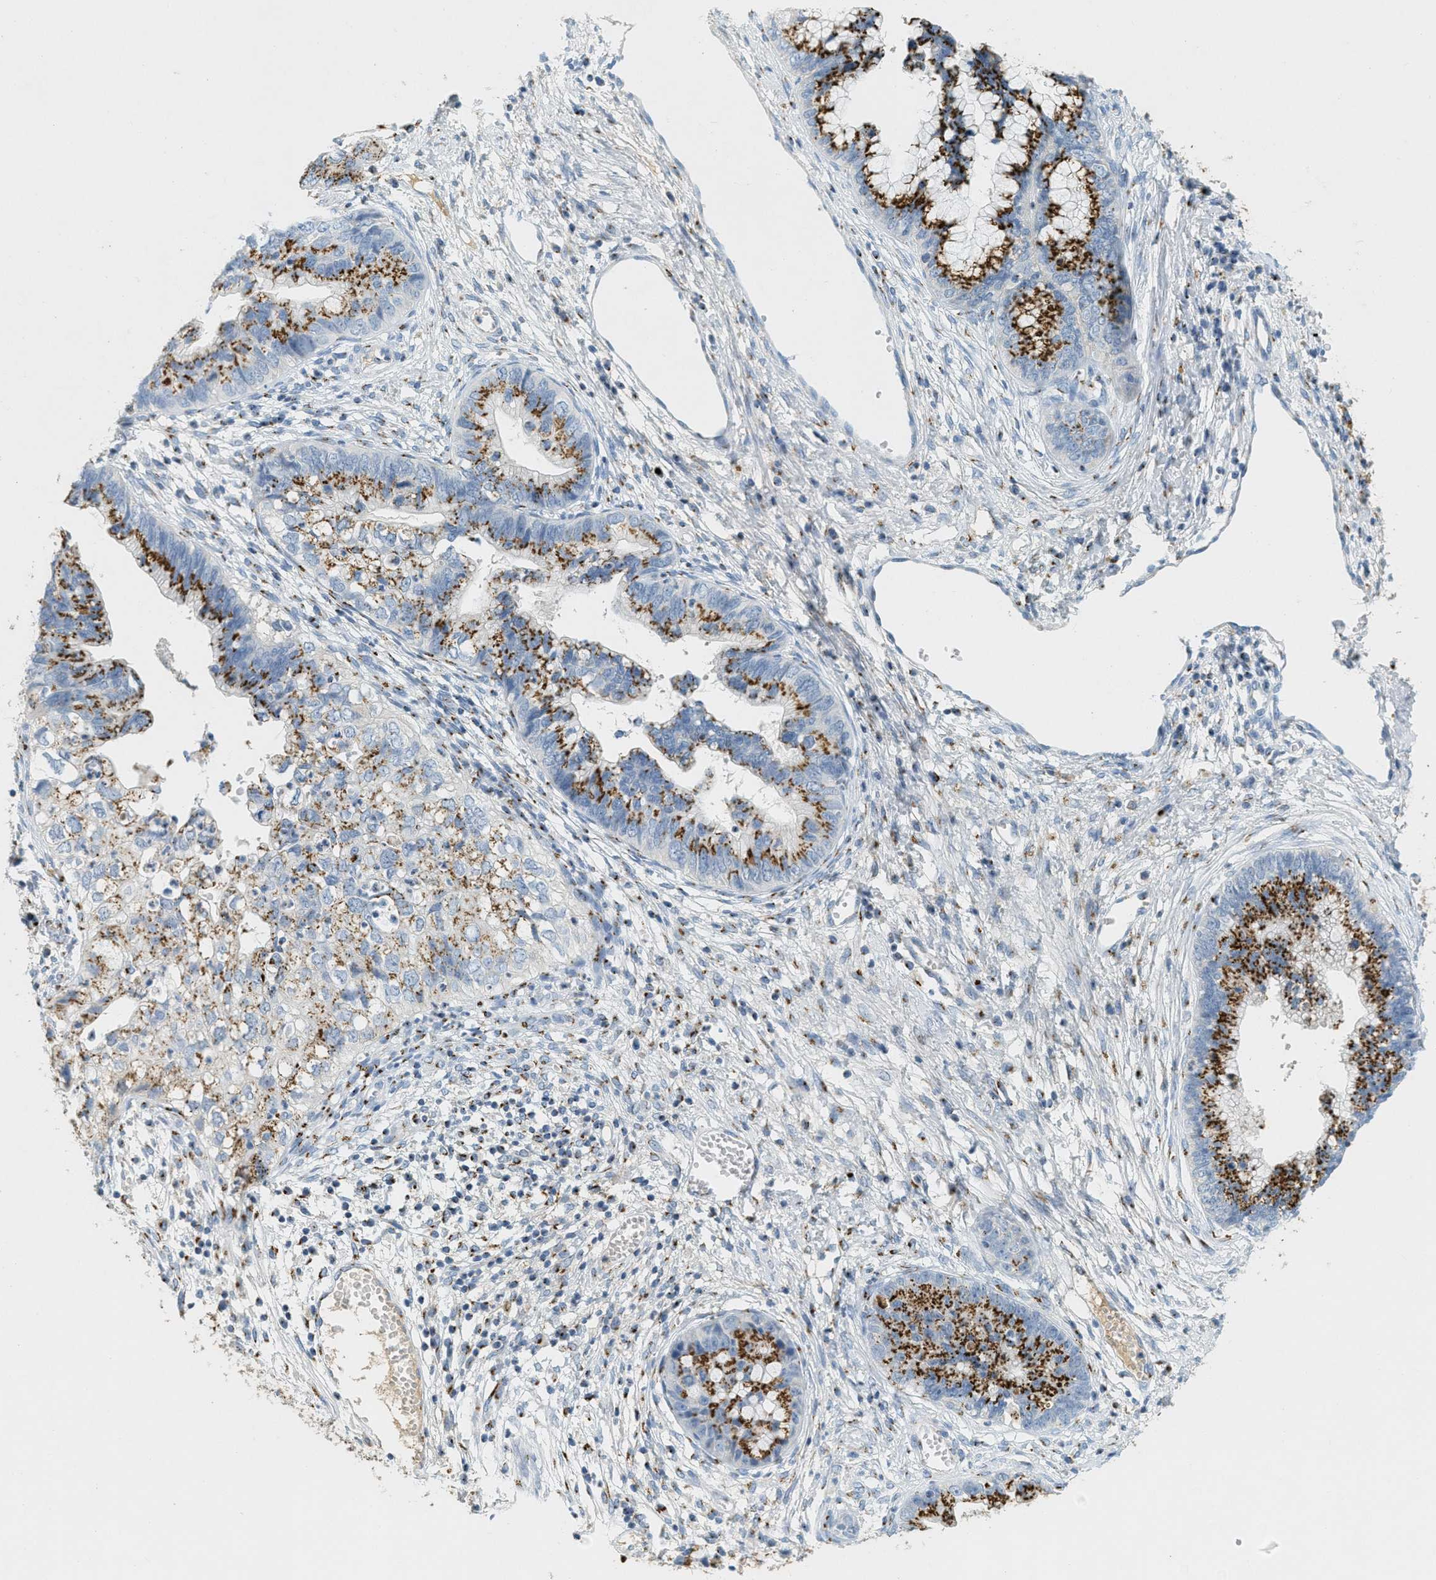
{"staining": {"intensity": "strong", "quantity": "25%-75%", "location": "cytoplasmic/membranous"}, "tissue": "cervical cancer", "cell_type": "Tumor cells", "image_type": "cancer", "snomed": [{"axis": "morphology", "description": "Adenocarcinoma, NOS"}, {"axis": "topography", "description": "Cervix"}], "caption": "Human cervical cancer (adenocarcinoma) stained for a protein (brown) demonstrates strong cytoplasmic/membranous positive positivity in approximately 25%-75% of tumor cells.", "gene": "ENTPD4", "patient": {"sex": "female", "age": 44}}